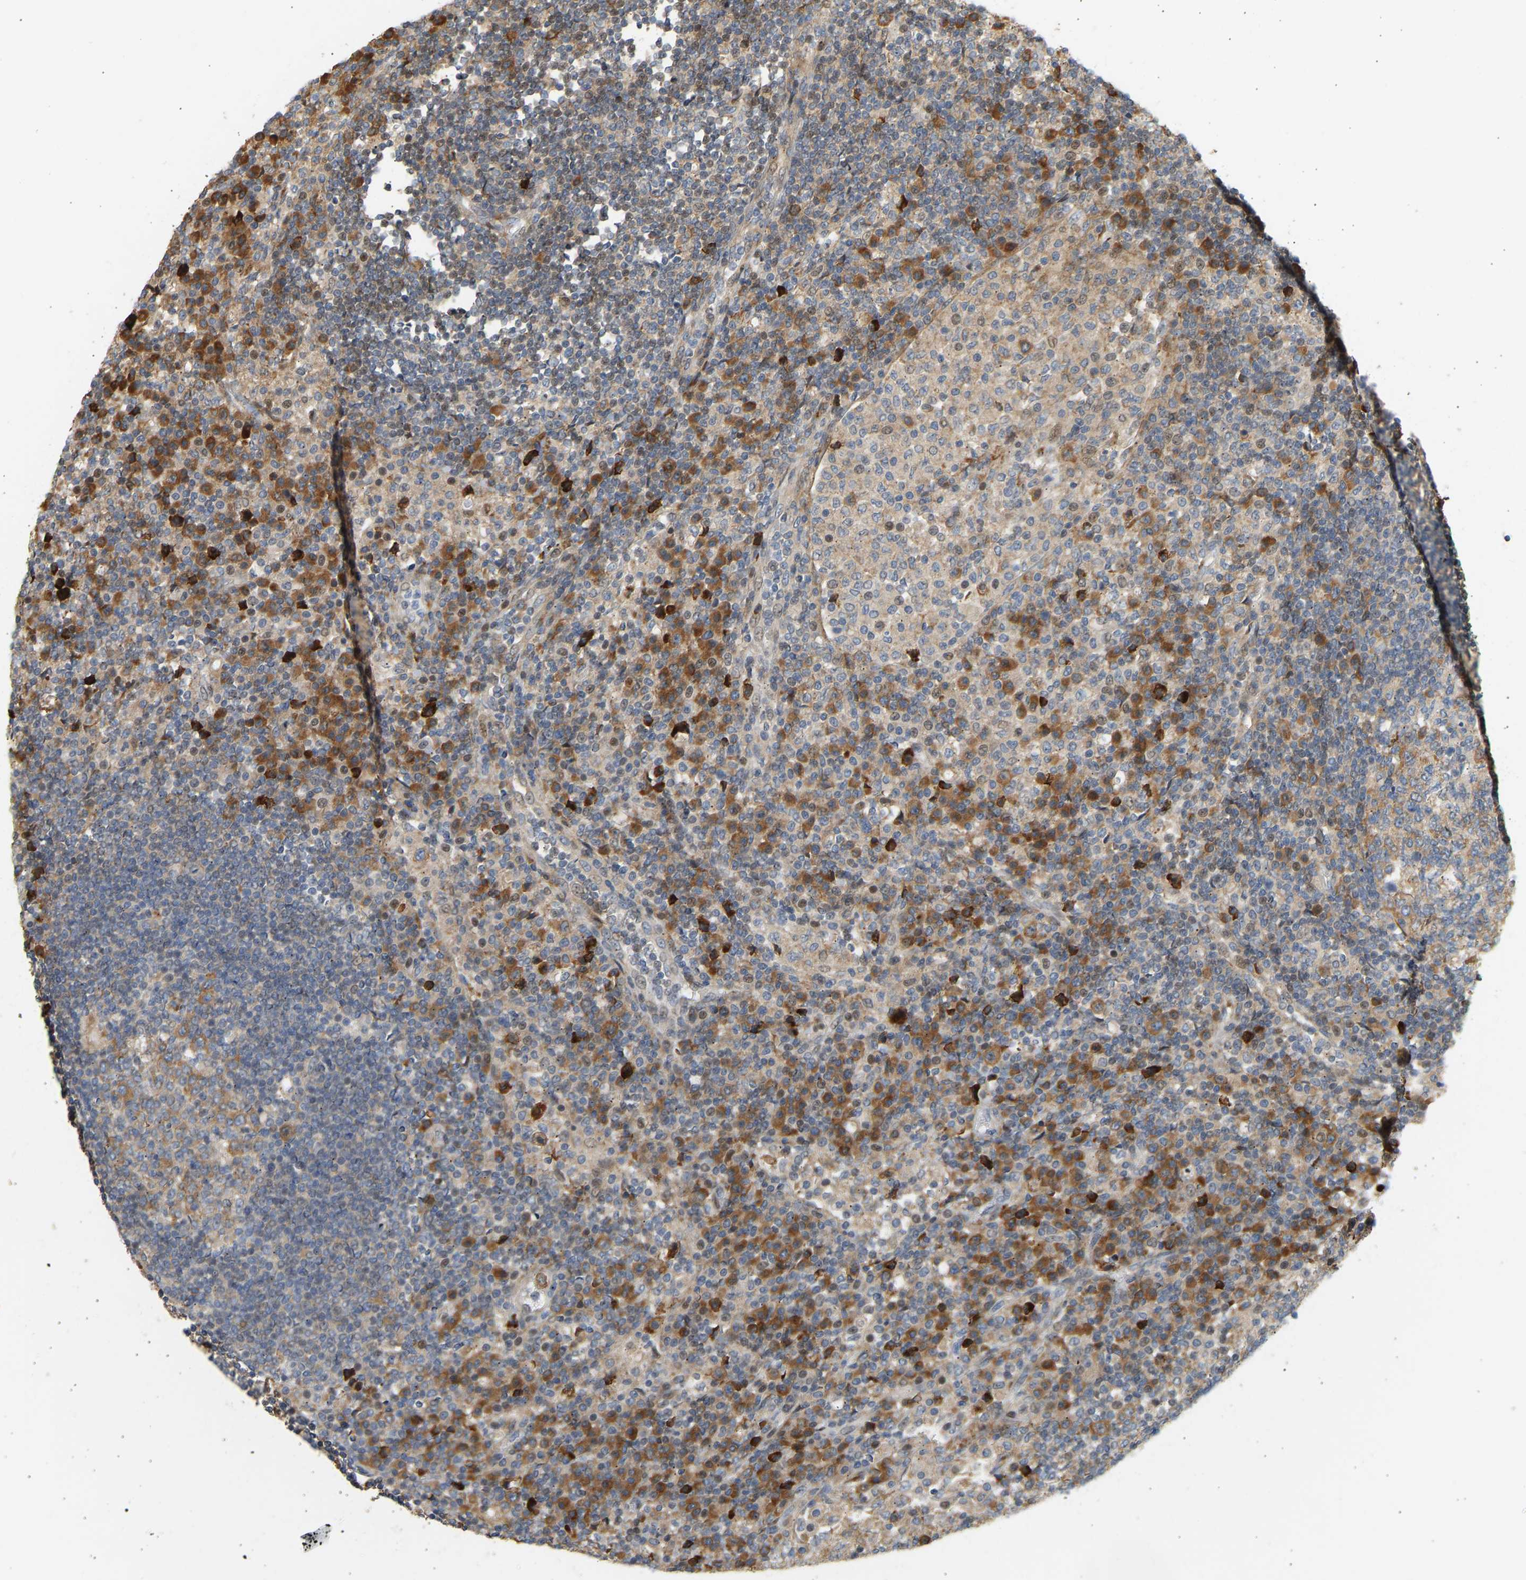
{"staining": {"intensity": "moderate", "quantity": ">75%", "location": "cytoplasmic/membranous"}, "tissue": "lymph node", "cell_type": "Germinal center cells", "image_type": "normal", "snomed": [{"axis": "morphology", "description": "Normal tissue, NOS"}, {"axis": "topography", "description": "Lymph node"}], "caption": "Protein expression analysis of normal lymph node displays moderate cytoplasmic/membranous staining in approximately >75% of germinal center cells.", "gene": "RPS14", "patient": {"sex": "female", "age": 53}}